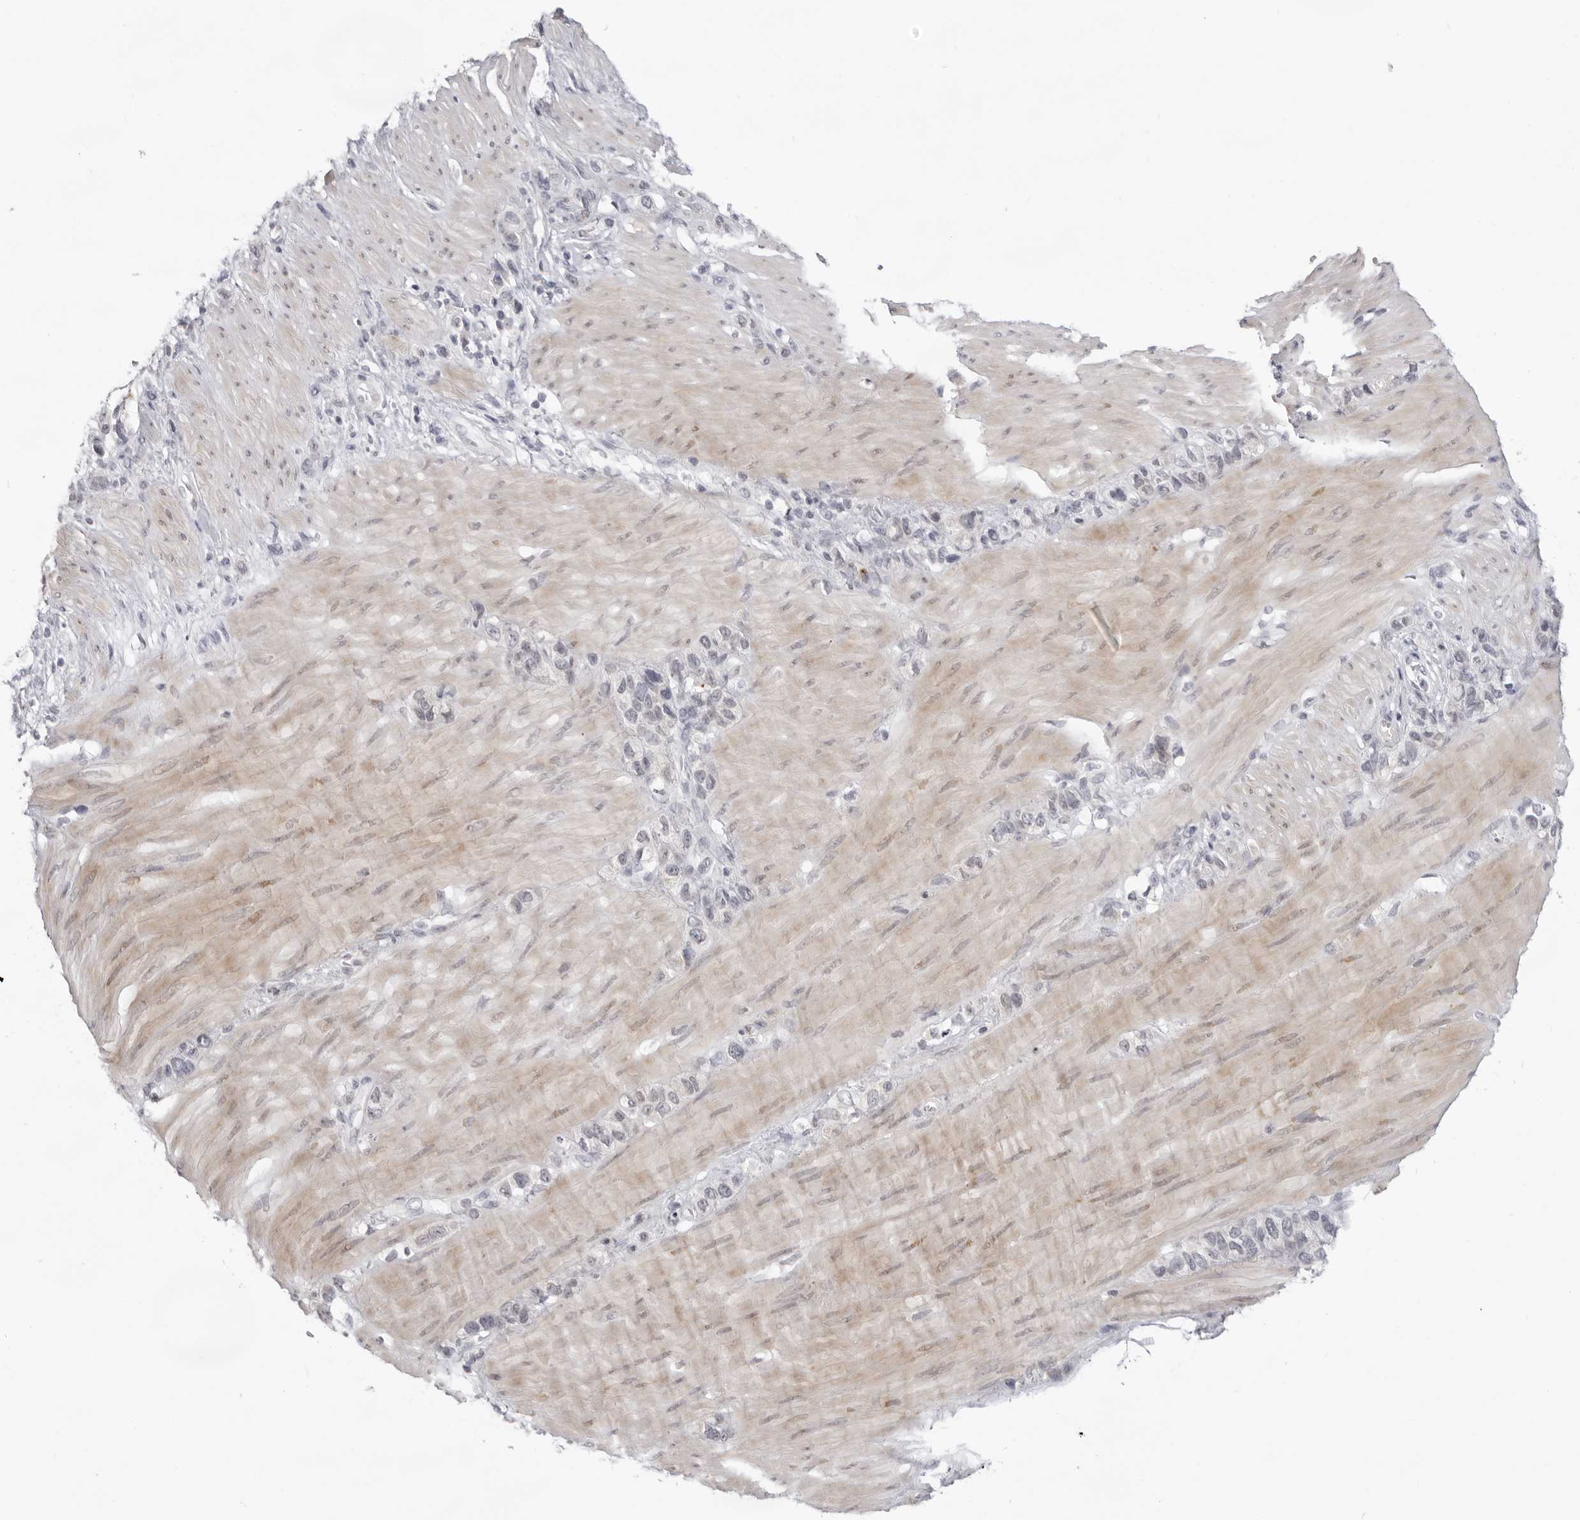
{"staining": {"intensity": "negative", "quantity": "none", "location": "none"}, "tissue": "stomach cancer", "cell_type": "Tumor cells", "image_type": "cancer", "snomed": [{"axis": "morphology", "description": "Normal tissue, NOS"}, {"axis": "morphology", "description": "Adenocarcinoma, NOS"}, {"axis": "morphology", "description": "Adenocarcinoma, High grade"}, {"axis": "topography", "description": "Stomach, upper"}, {"axis": "topography", "description": "Stomach"}], "caption": "The photomicrograph shows no staining of tumor cells in stomach adenocarcinoma. The staining was performed using DAB to visualize the protein expression in brown, while the nuclei were stained in blue with hematoxylin (Magnification: 20x).", "gene": "ACP6", "patient": {"sex": "female", "age": 65}}